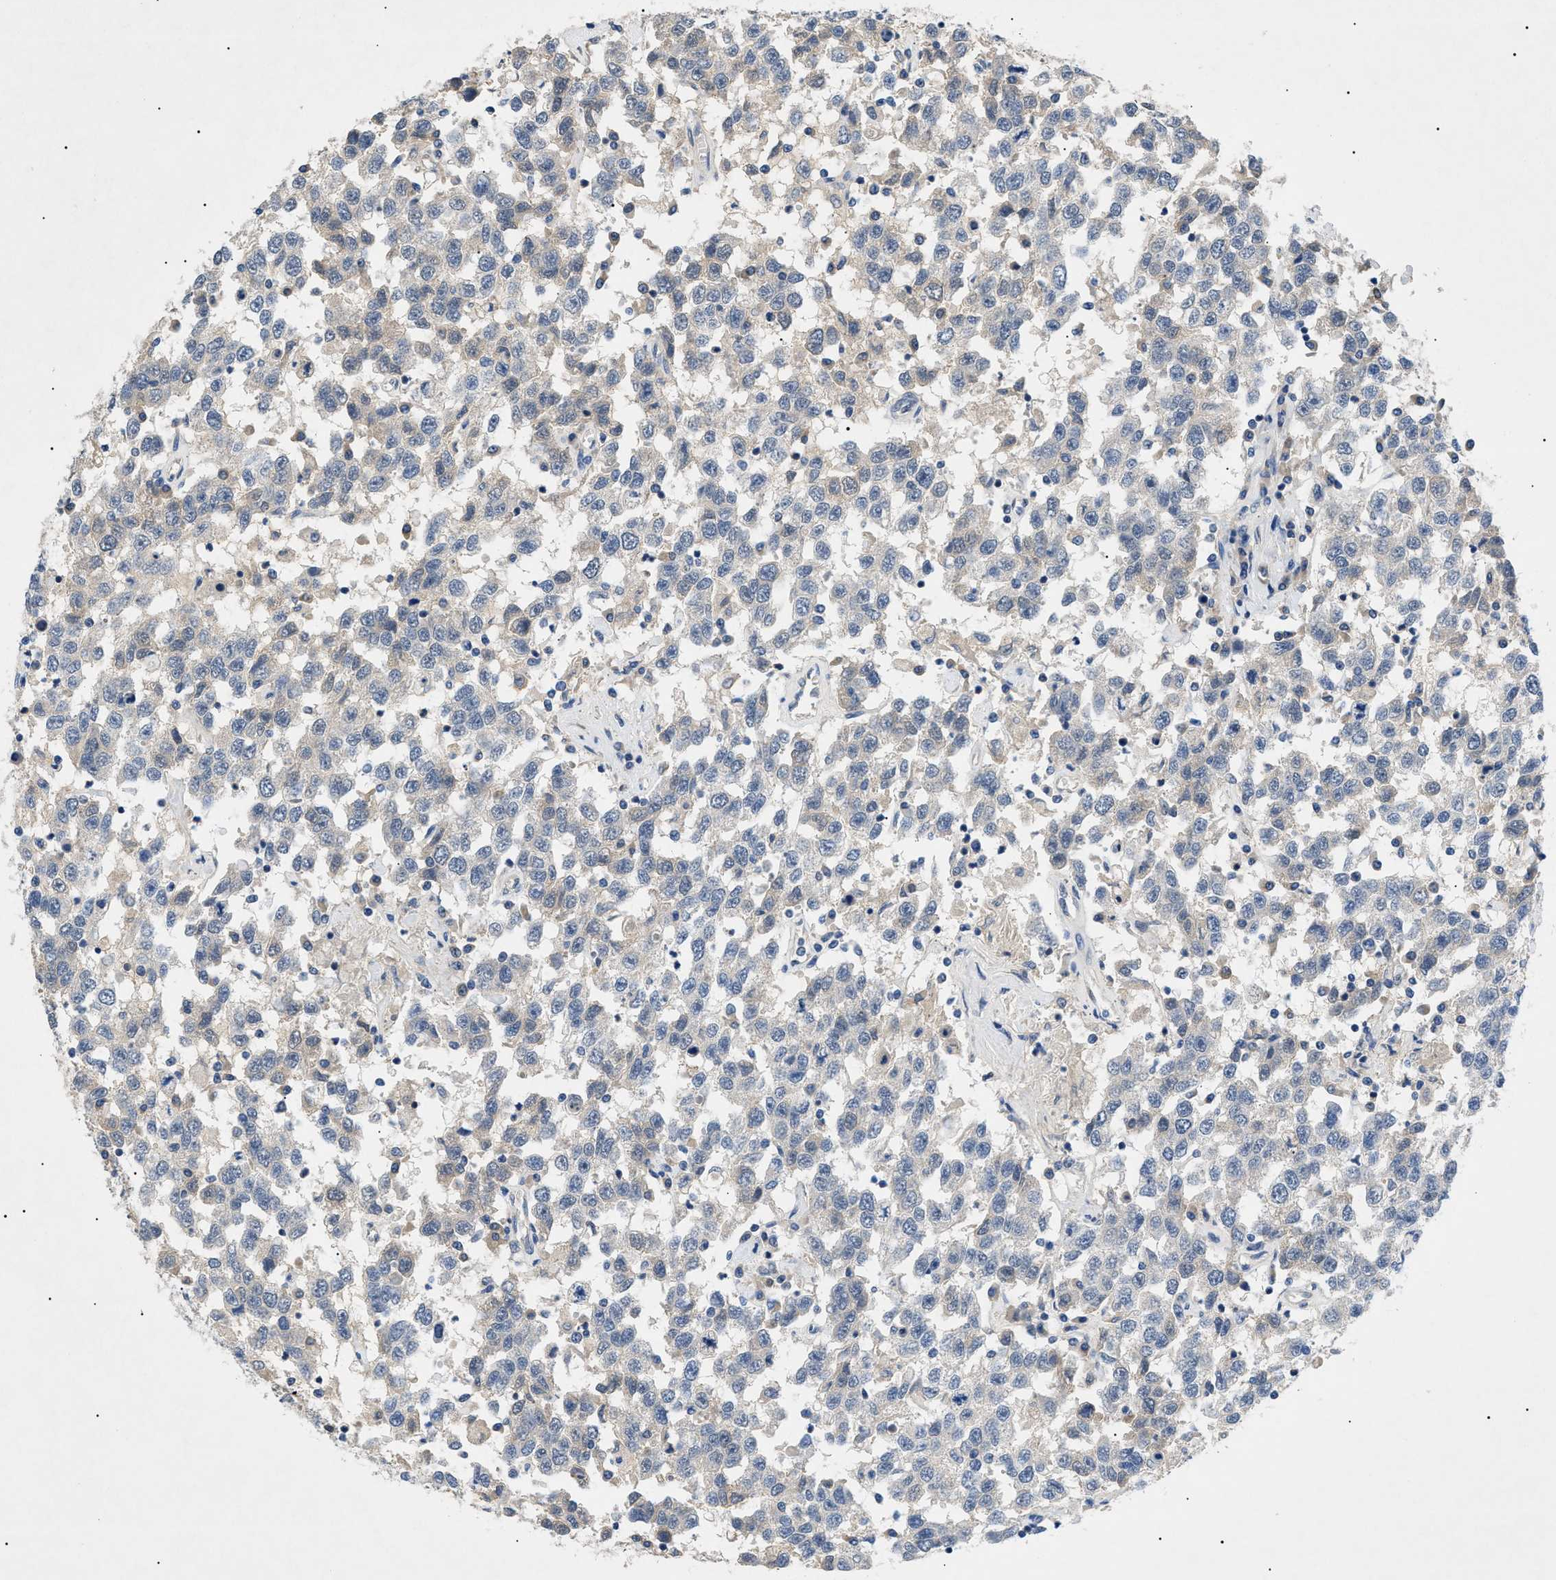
{"staining": {"intensity": "weak", "quantity": "<25%", "location": "cytoplasmic/membranous"}, "tissue": "testis cancer", "cell_type": "Tumor cells", "image_type": "cancer", "snomed": [{"axis": "morphology", "description": "Seminoma, NOS"}, {"axis": "topography", "description": "Testis"}], "caption": "IHC micrograph of neoplastic tissue: human testis seminoma stained with DAB (3,3'-diaminobenzidine) displays no significant protein expression in tumor cells.", "gene": "RIPK1", "patient": {"sex": "male", "age": 41}}